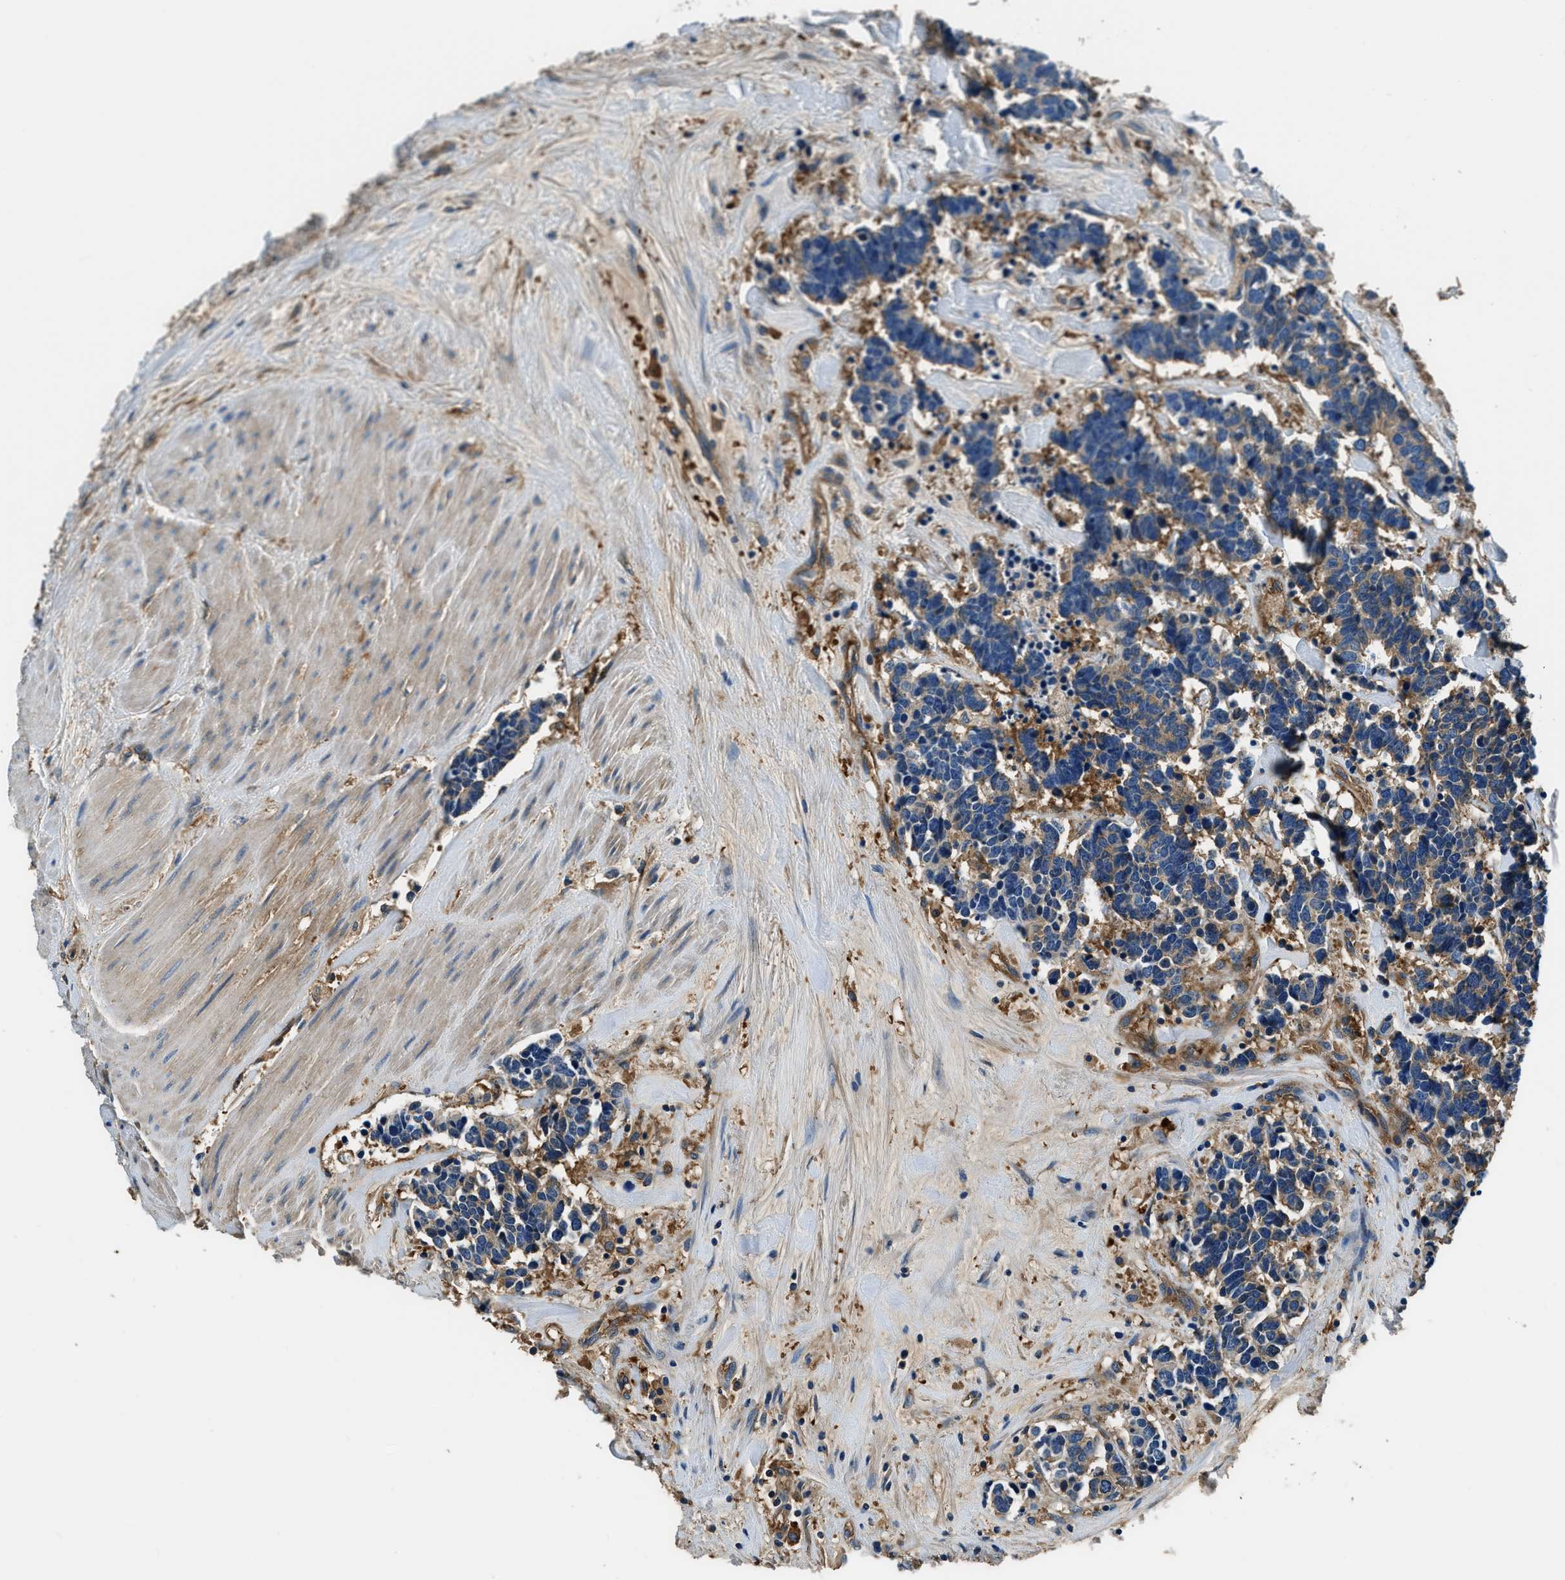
{"staining": {"intensity": "weak", "quantity": ">75%", "location": "cytoplasmic/membranous"}, "tissue": "carcinoid", "cell_type": "Tumor cells", "image_type": "cancer", "snomed": [{"axis": "morphology", "description": "Carcinoma, NOS"}, {"axis": "morphology", "description": "Carcinoid, malignant, NOS"}, {"axis": "topography", "description": "Urinary bladder"}], "caption": "Malignant carcinoid stained for a protein displays weak cytoplasmic/membranous positivity in tumor cells.", "gene": "EEA1", "patient": {"sex": "male", "age": 57}}